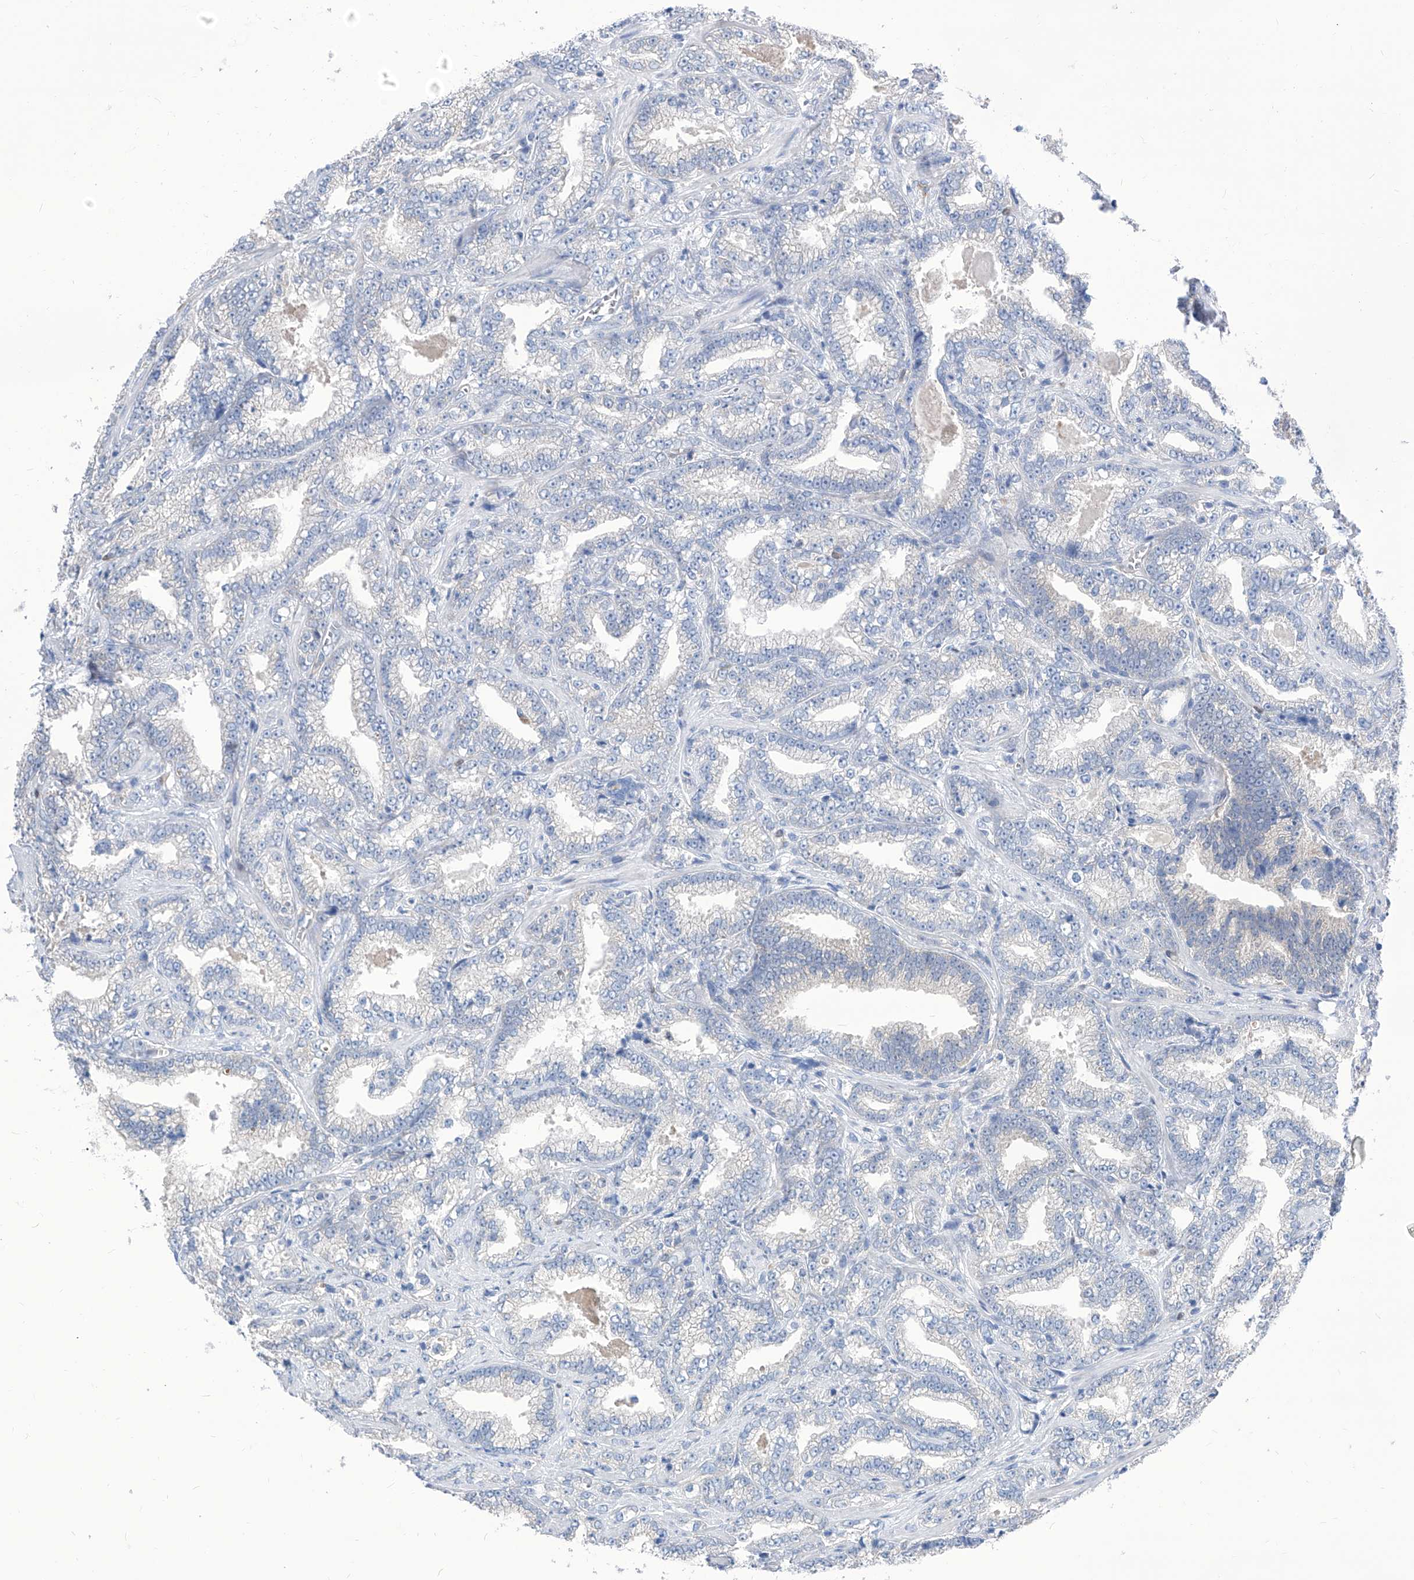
{"staining": {"intensity": "negative", "quantity": "none", "location": "none"}, "tissue": "prostate cancer", "cell_type": "Tumor cells", "image_type": "cancer", "snomed": [{"axis": "morphology", "description": "Adenocarcinoma, High grade"}, {"axis": "topography", "description": "Prostate and seminal vesicle, NOS"}], "caption": "Tumor cells are negative for protein expression in human prostate adenocarcinoma (high-grade).", "gene": "IMPA2", "patient": {"sex": "male", "age": 67}}